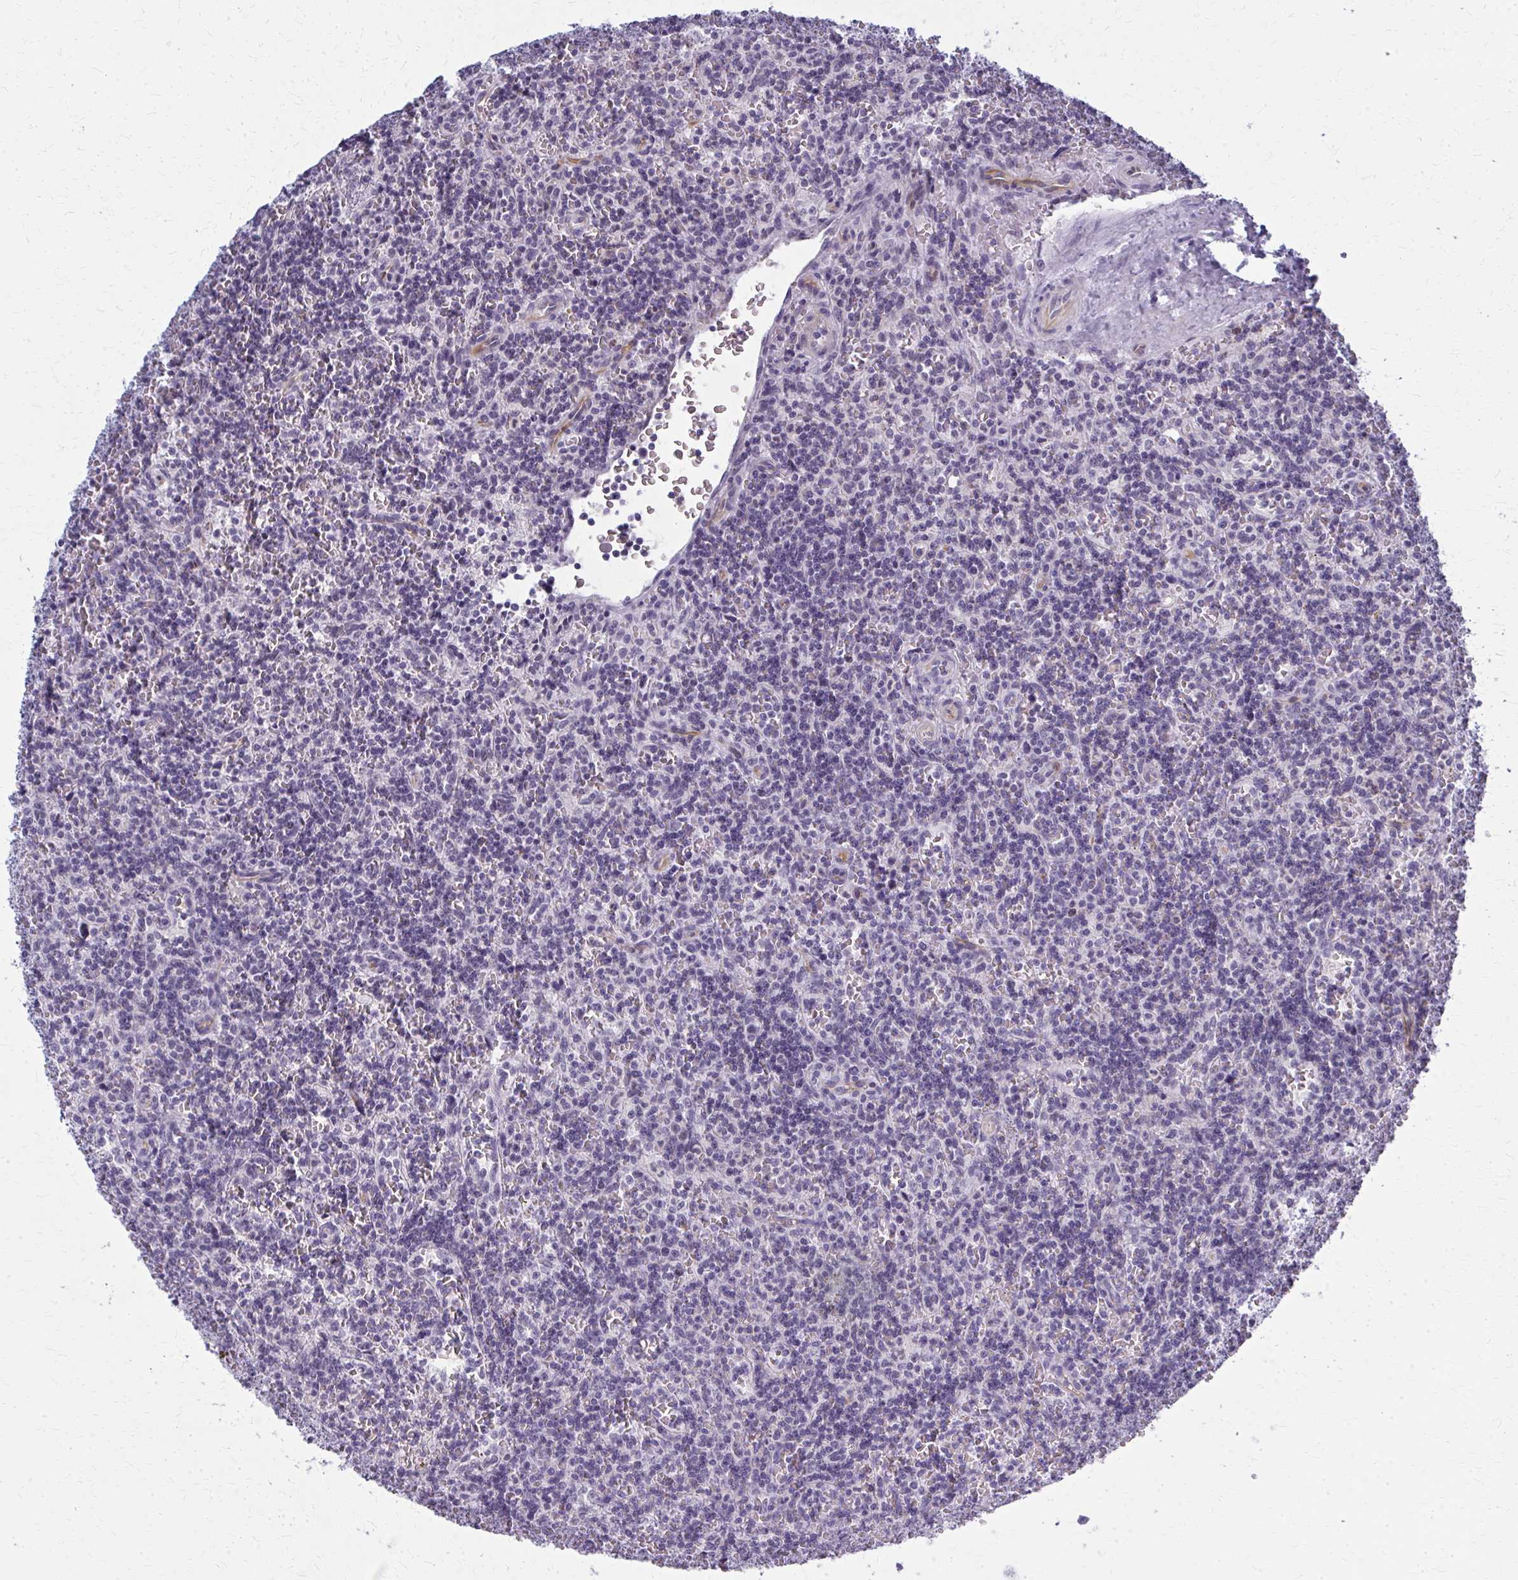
{"staining": {"intensity": "negative", "quantity": "none", "location": "none"}, "tissue": "lymphoma", "cell_type": "Tumor cells", "image_type": "cancer", "snomed": [{"axis": "morphology", "description": "Malignant lymphoma, non-Hodgkin's type, Low grade"}, {"axis": "topography", "description": "Spleen"}], "caption": "Immunohistochemical staining of lymphoma shows no significant staining in tumor cells.", "gene": "CASQ2", "patient": {"sex": "male", "age": 73}}